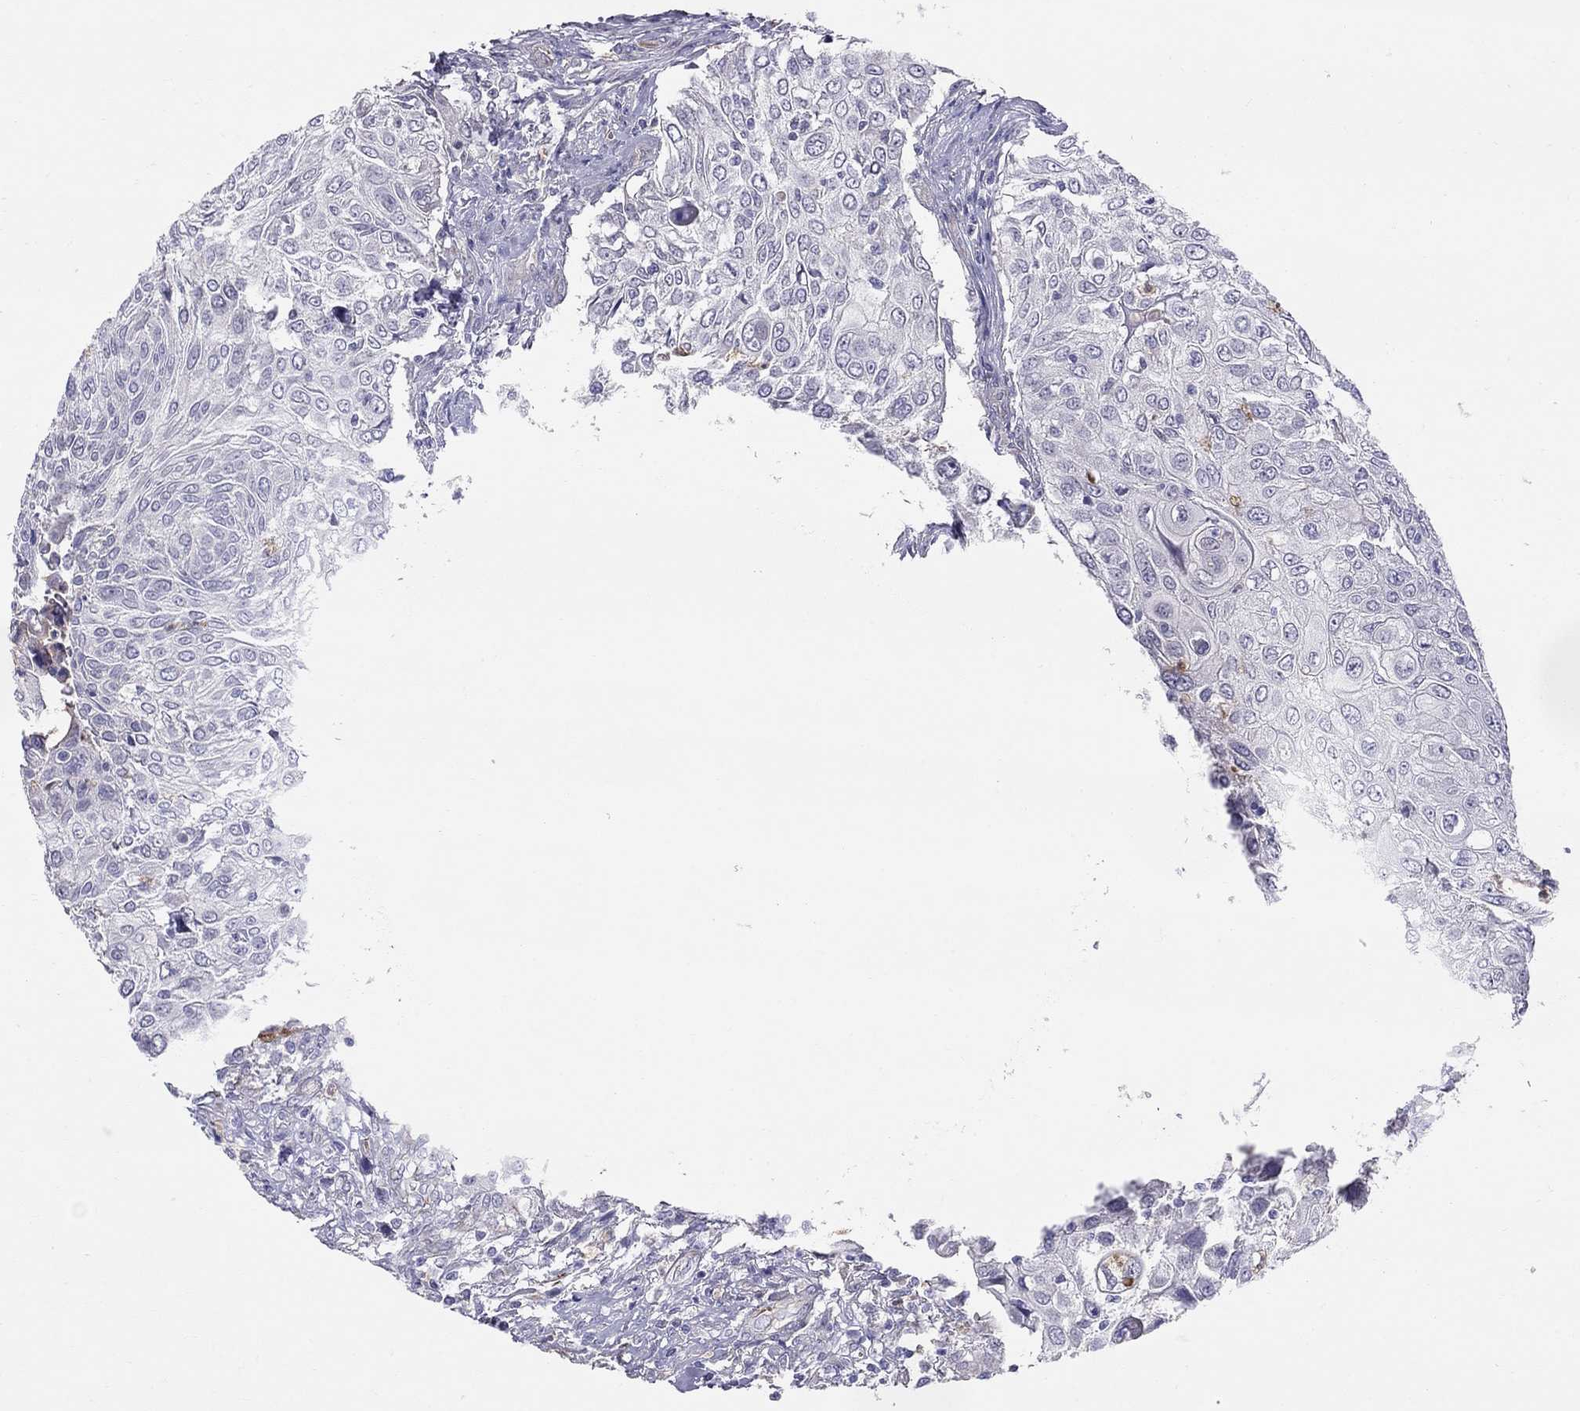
{"staining": {"intensity": "negative", "quantity": "none", "location": "none"}, "tissue": "urothelial cancer", "cell_type": "Tumor cells", "image_type": "cancer", "snomed": [{"axis": "morphology", "description": "Urothelial carcinoma, High grade"}, {"axis": "topography", "description": "Urinary bladder"}], "caption": "The micrograph exhibits no staining of tumor cells in high-grade urothelial carcinoma.", "gene": "SPINT4", "patient": {"sex": "female", "age": 79}}